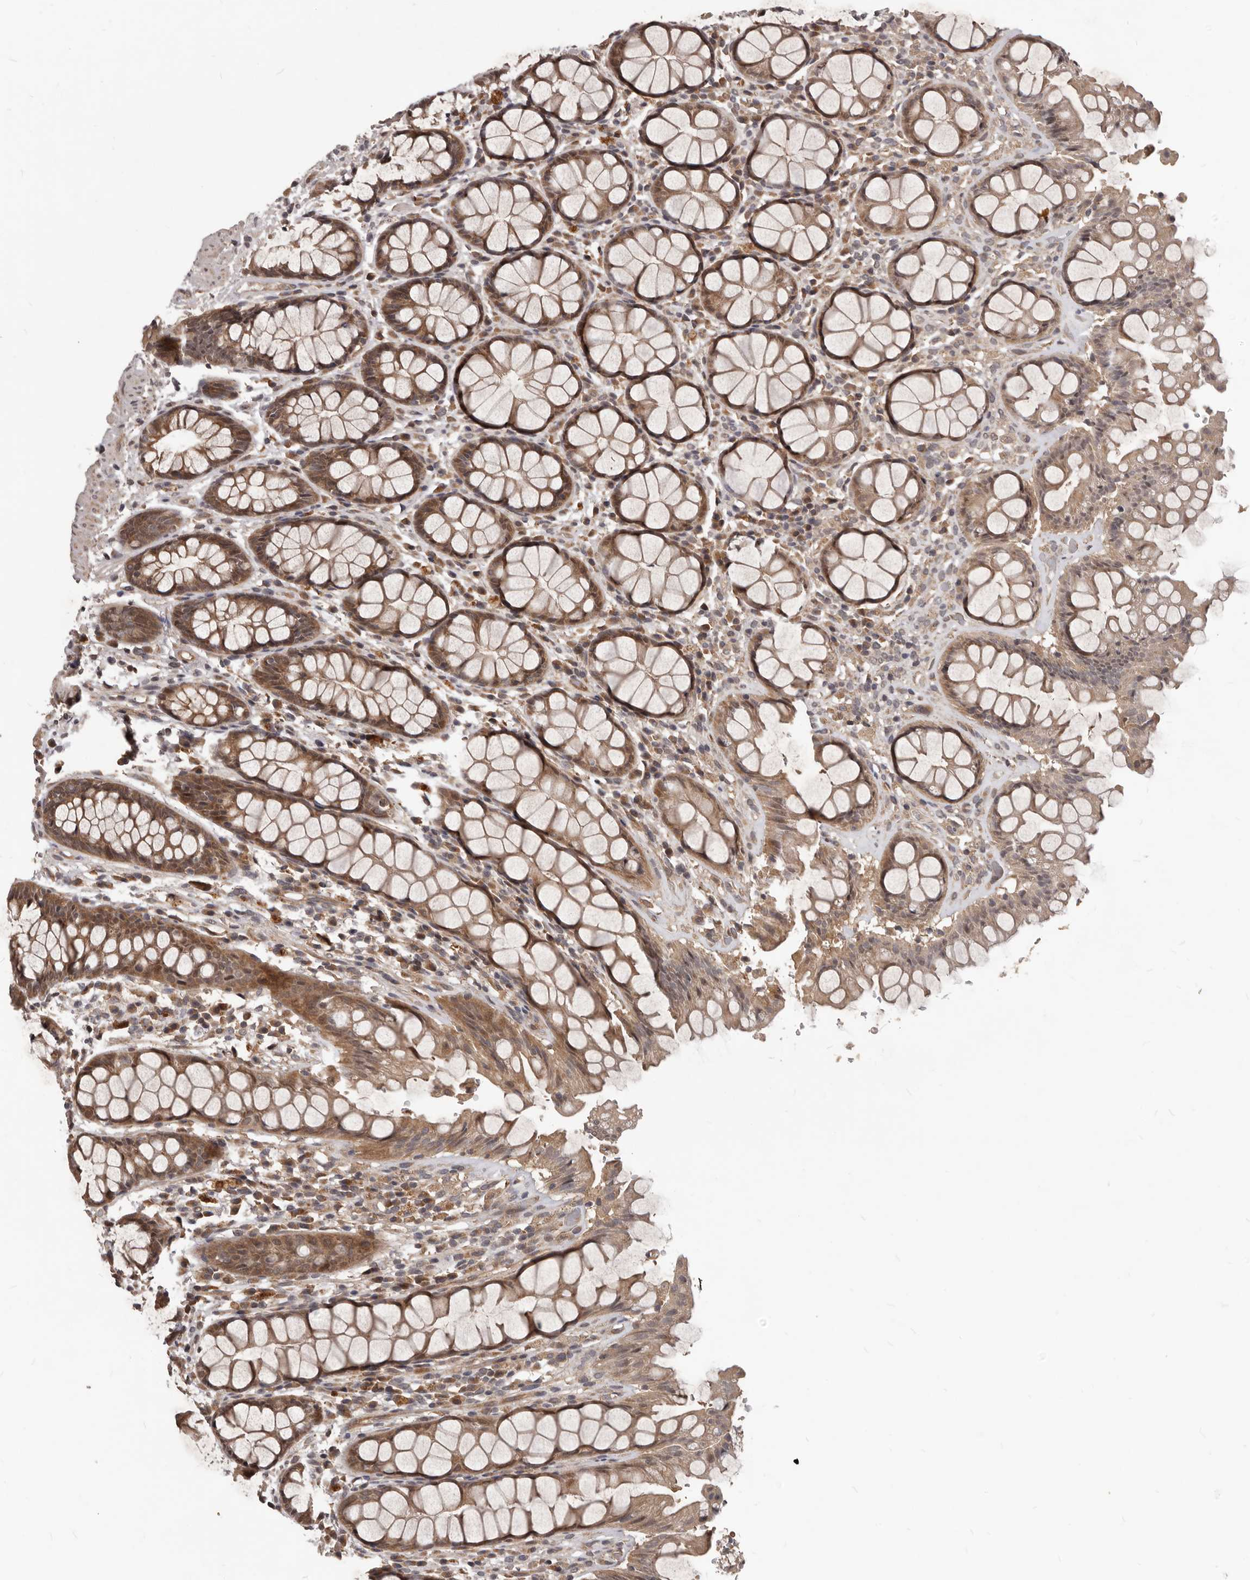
{"staining": {"intensity": "moderate", "quantity": ">75%", "location": "cytoplasmic/membranous"}, "tissue": "rectum", "cell_type": "Glandular cells", "image_type": "normal", "snomed": [{"axis": "morphology", "description": "Normal tissue, NOS"}, {"axis": "topography", "description": "Rectum"}], "caption": "Protein expression analysis of unremarkable rectum shows moderate cytoplasmic/membranous expression in about >75% of glandular cells.", "gene": "GABPB2", "patient": {"sex": "male", "age": 64}}